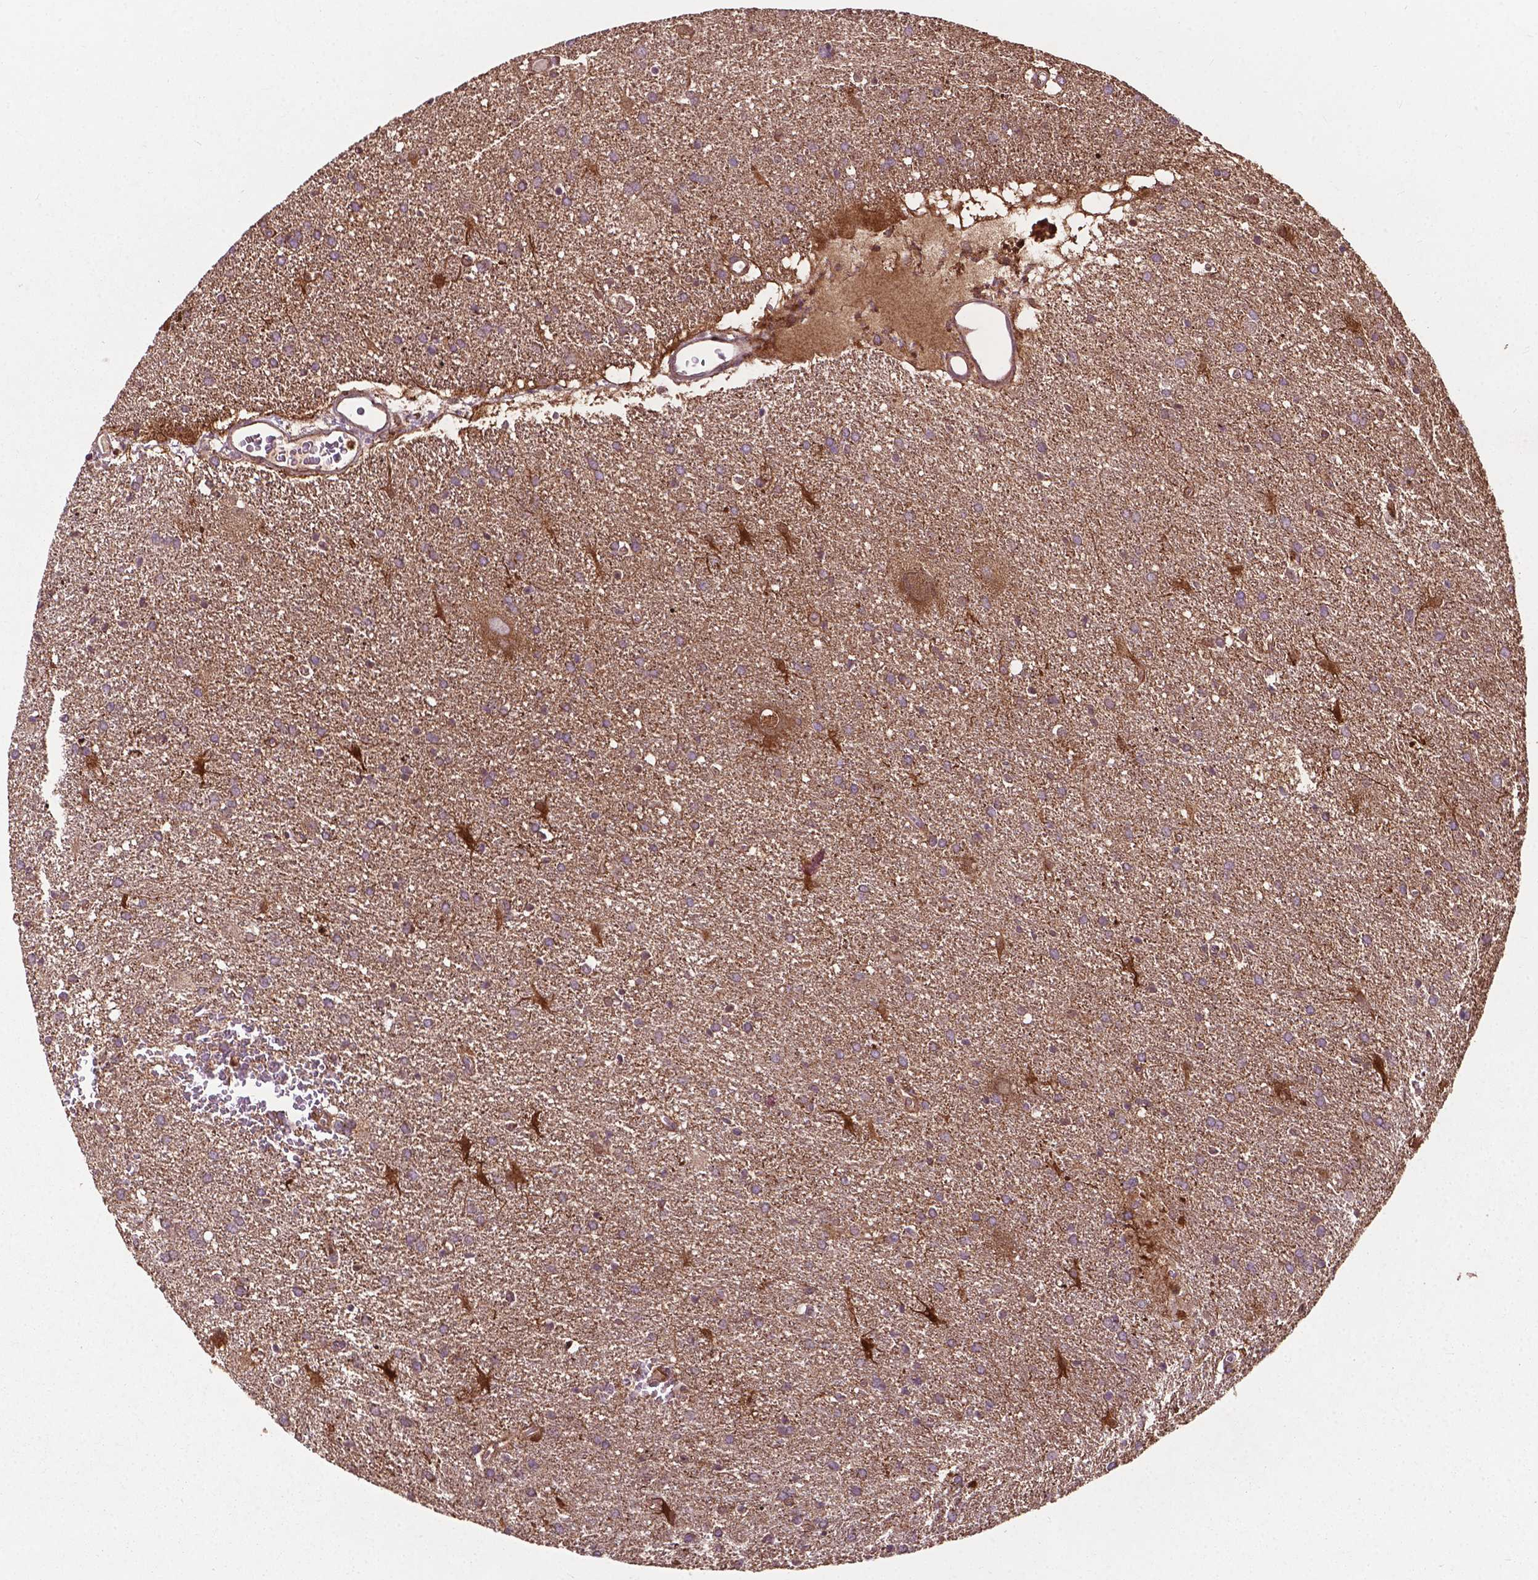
{"staining": {"intensity": "weak", "quantity": "<25%", "location": "cytoplasmic/membranous"}, "tissue": "glioma", "cell_type": "Tumor cells", "image_type": "cancer", "snomed": [{"axis": "morphology", "description": "Glioma, malignant, Low grade"}, {"axis": "topography", "description": "Brain"}], "caption": "IHC image of neoplastic tissue: malignant low-grade glioma stained with DAB (3,3'-diaminobenzidine) demonstrates no significant protein expression in tumor cells.", "gene": "SMAD3", "patient": {"sex": "male", "age": 66}}